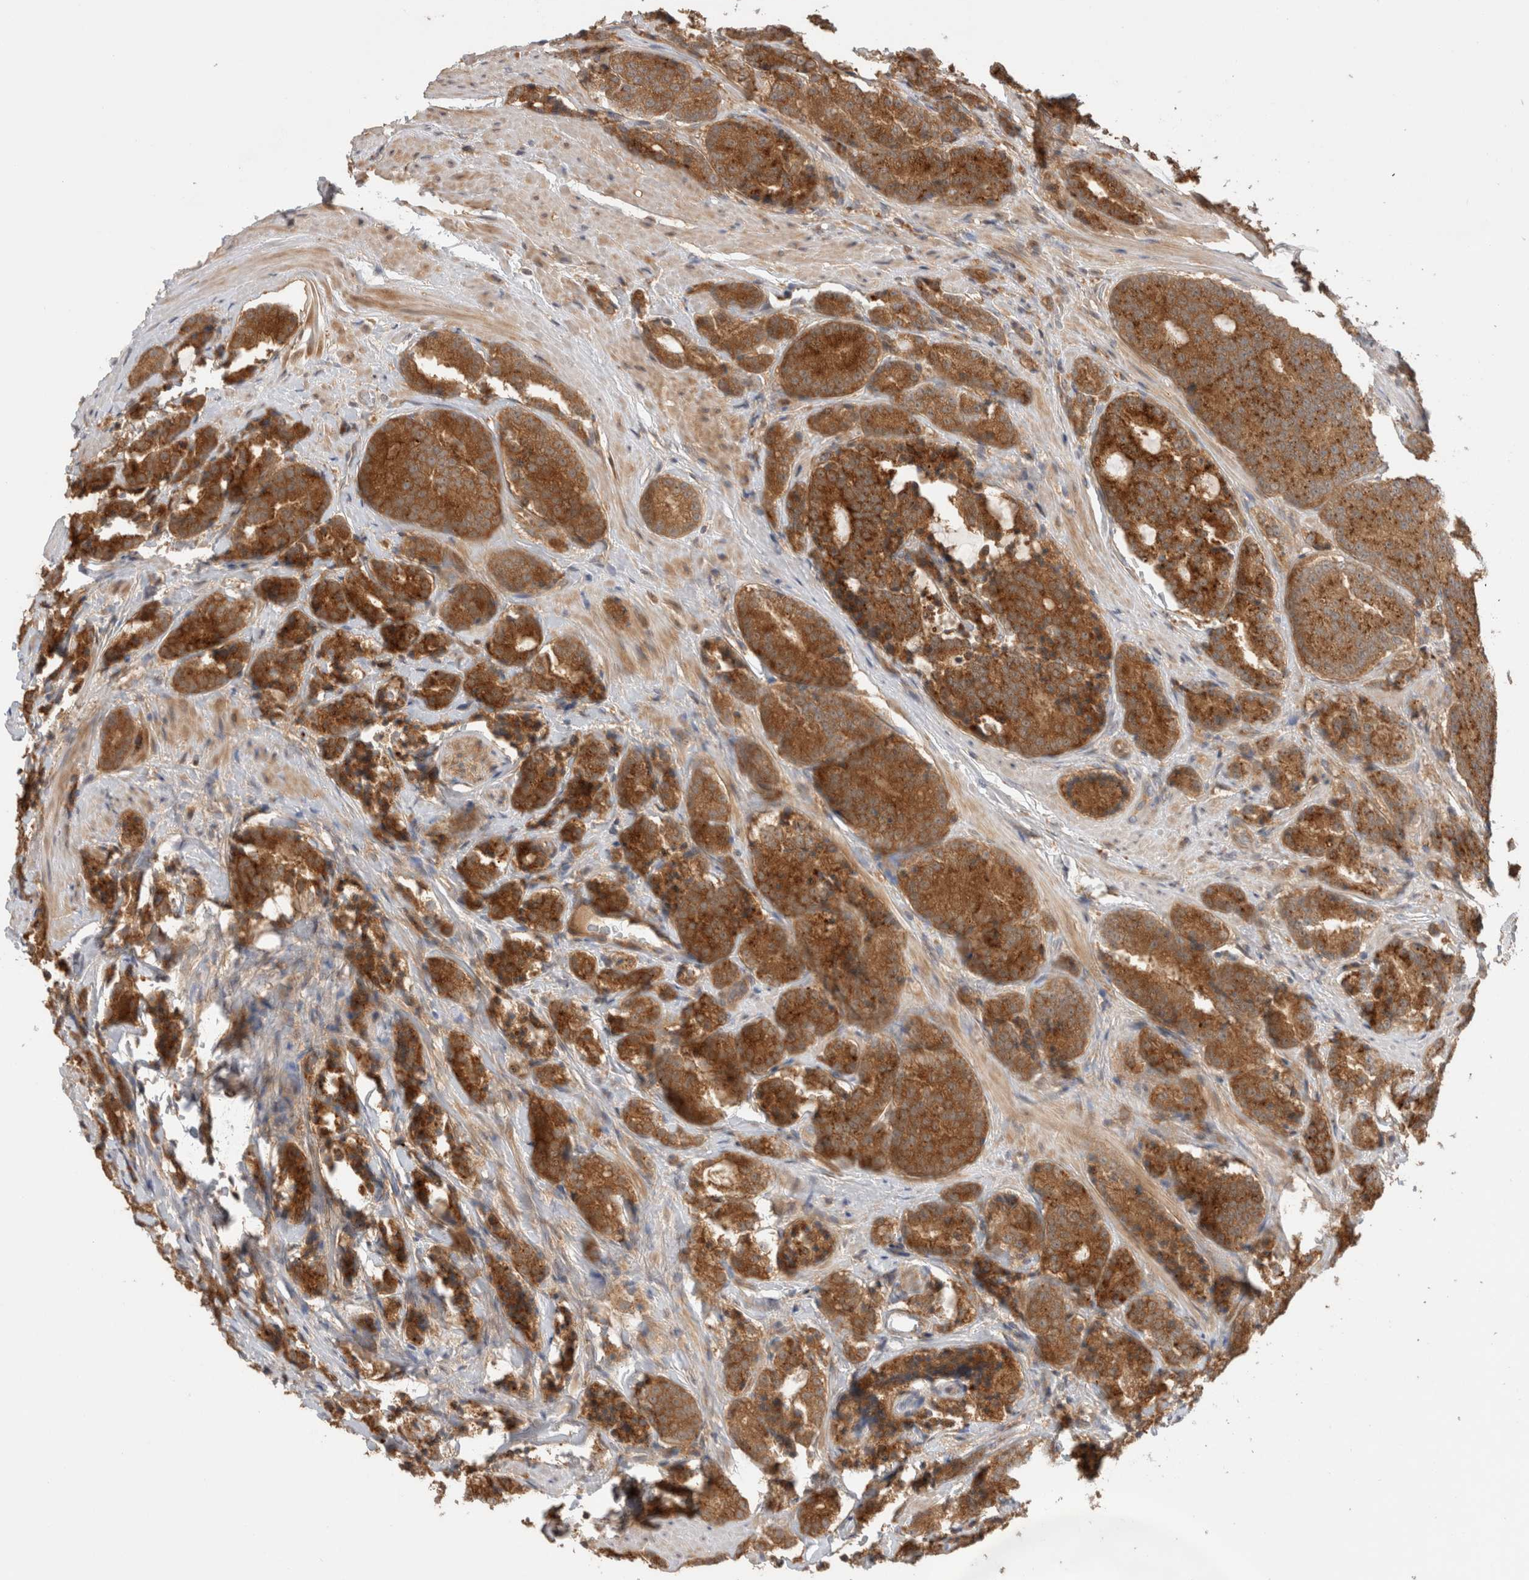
{"staining": {"intensity": "strong", "quantity": ">75%", "location": "cytoplasmic/membranous"}, "tissue": "prostate cancer", "cell_type": "Tumor cells", "image_type": "cancer", "snomed": [{"axis": "morphology", "description": "Adenocarcinoma, High grade"}, {"axis": "topography", "description": "Prostate"}], "caption": "Protein positivity by immunohistochemistry reveals strong cytoplasmic/membranous expression in about >75% of tumor cells in adenocarcinoma (high-grade) (prostate).", "gene": "VPS28", "patient": {"sex": "male", "age": 61}}